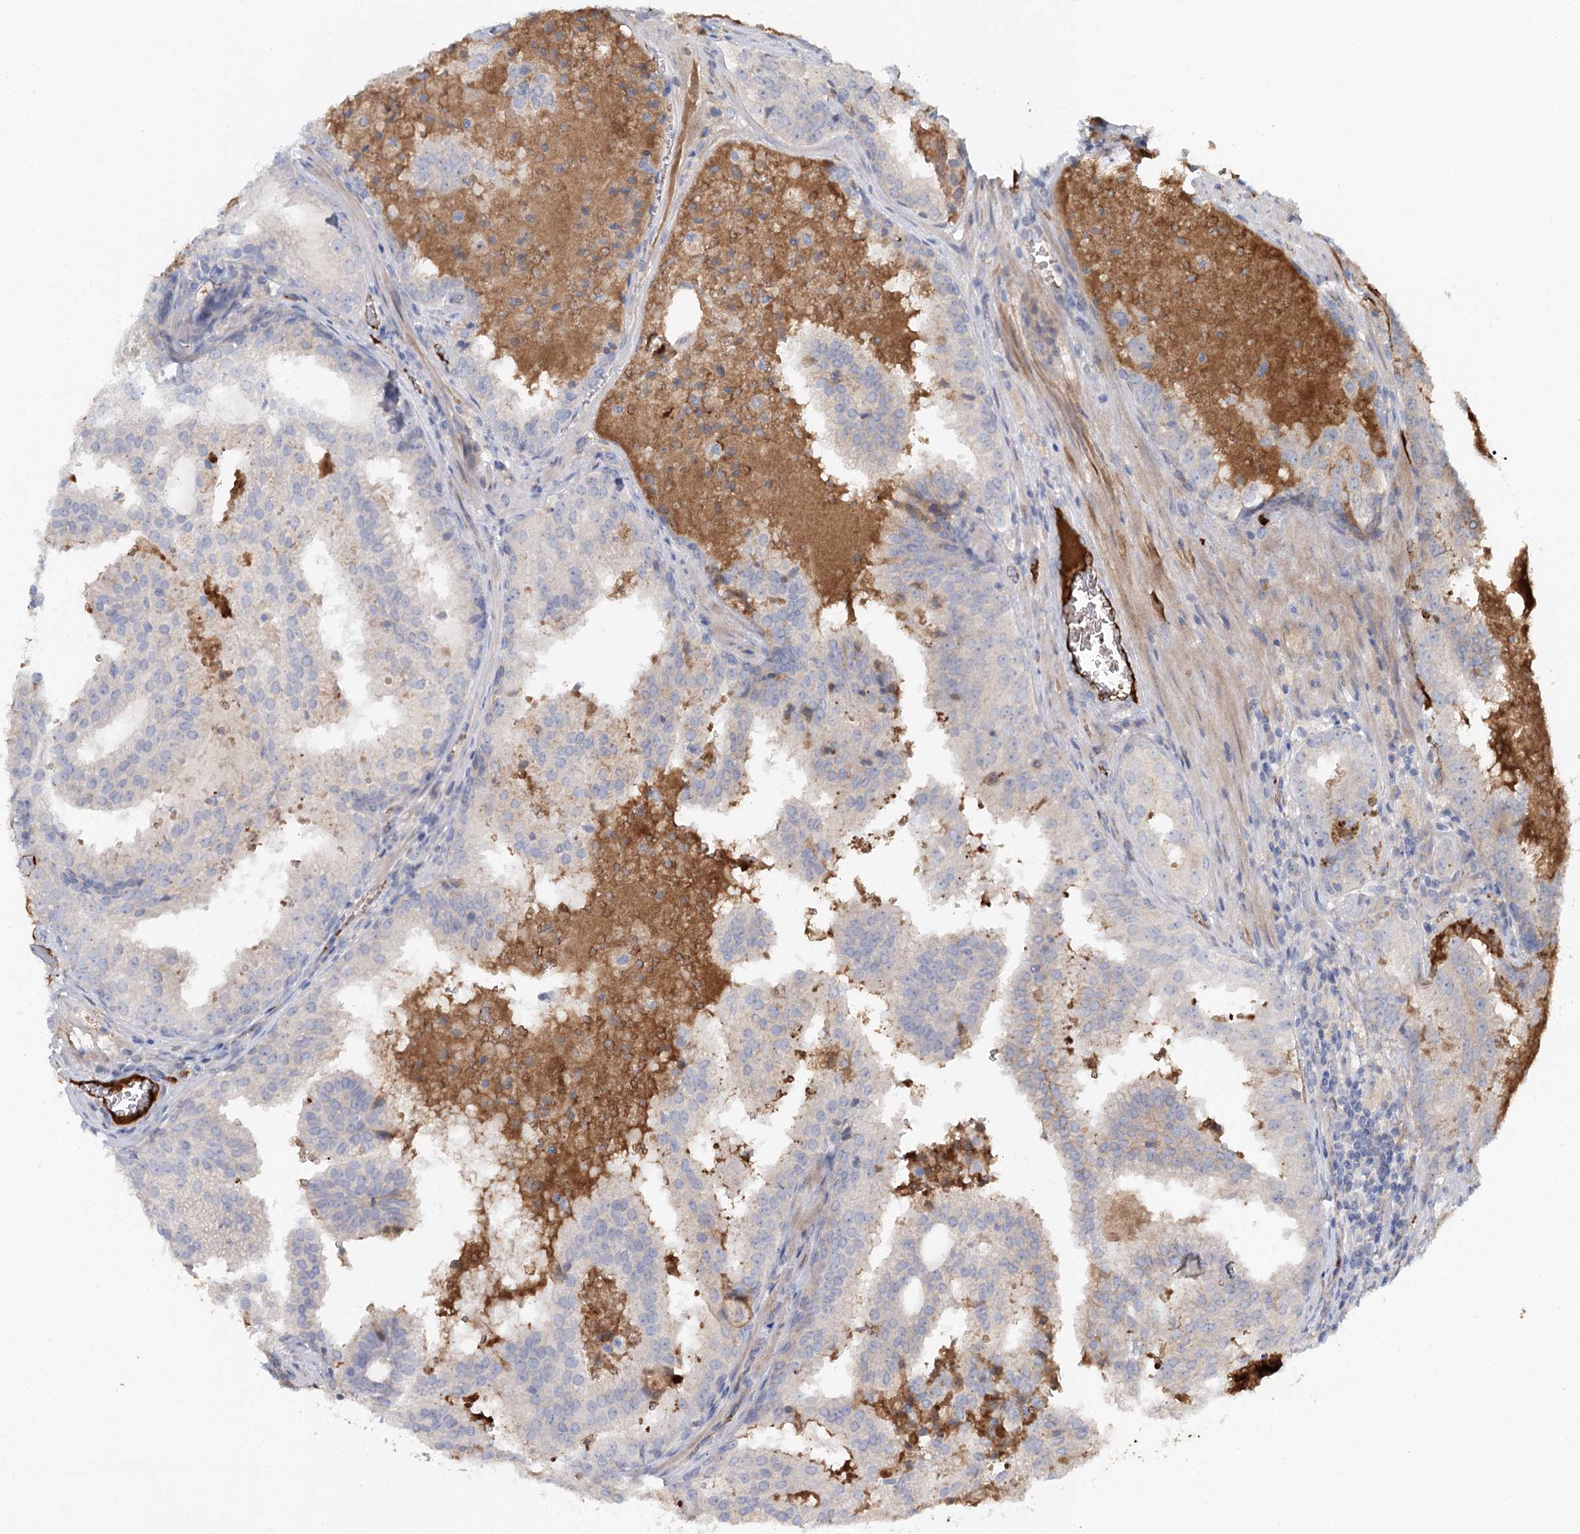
{"staining": {"intensity": "negative", "quantity": "none", "location": "none"}, "tissue": "prostate cancer", "cell_type": "Tumor cells", "image_type": "cancer", "snomed": [{"axis": "morphology", "description": "Adenocarcinoma, High grade"}, {"axis": "topography", "description": "Prostate"}], "caption": "There is no significant positivity in tumor cells of adenocarcinoma (high-grade) (prostate).", "gene": "ALKBH8", "patient": {"sex": "male", "age": 68}}